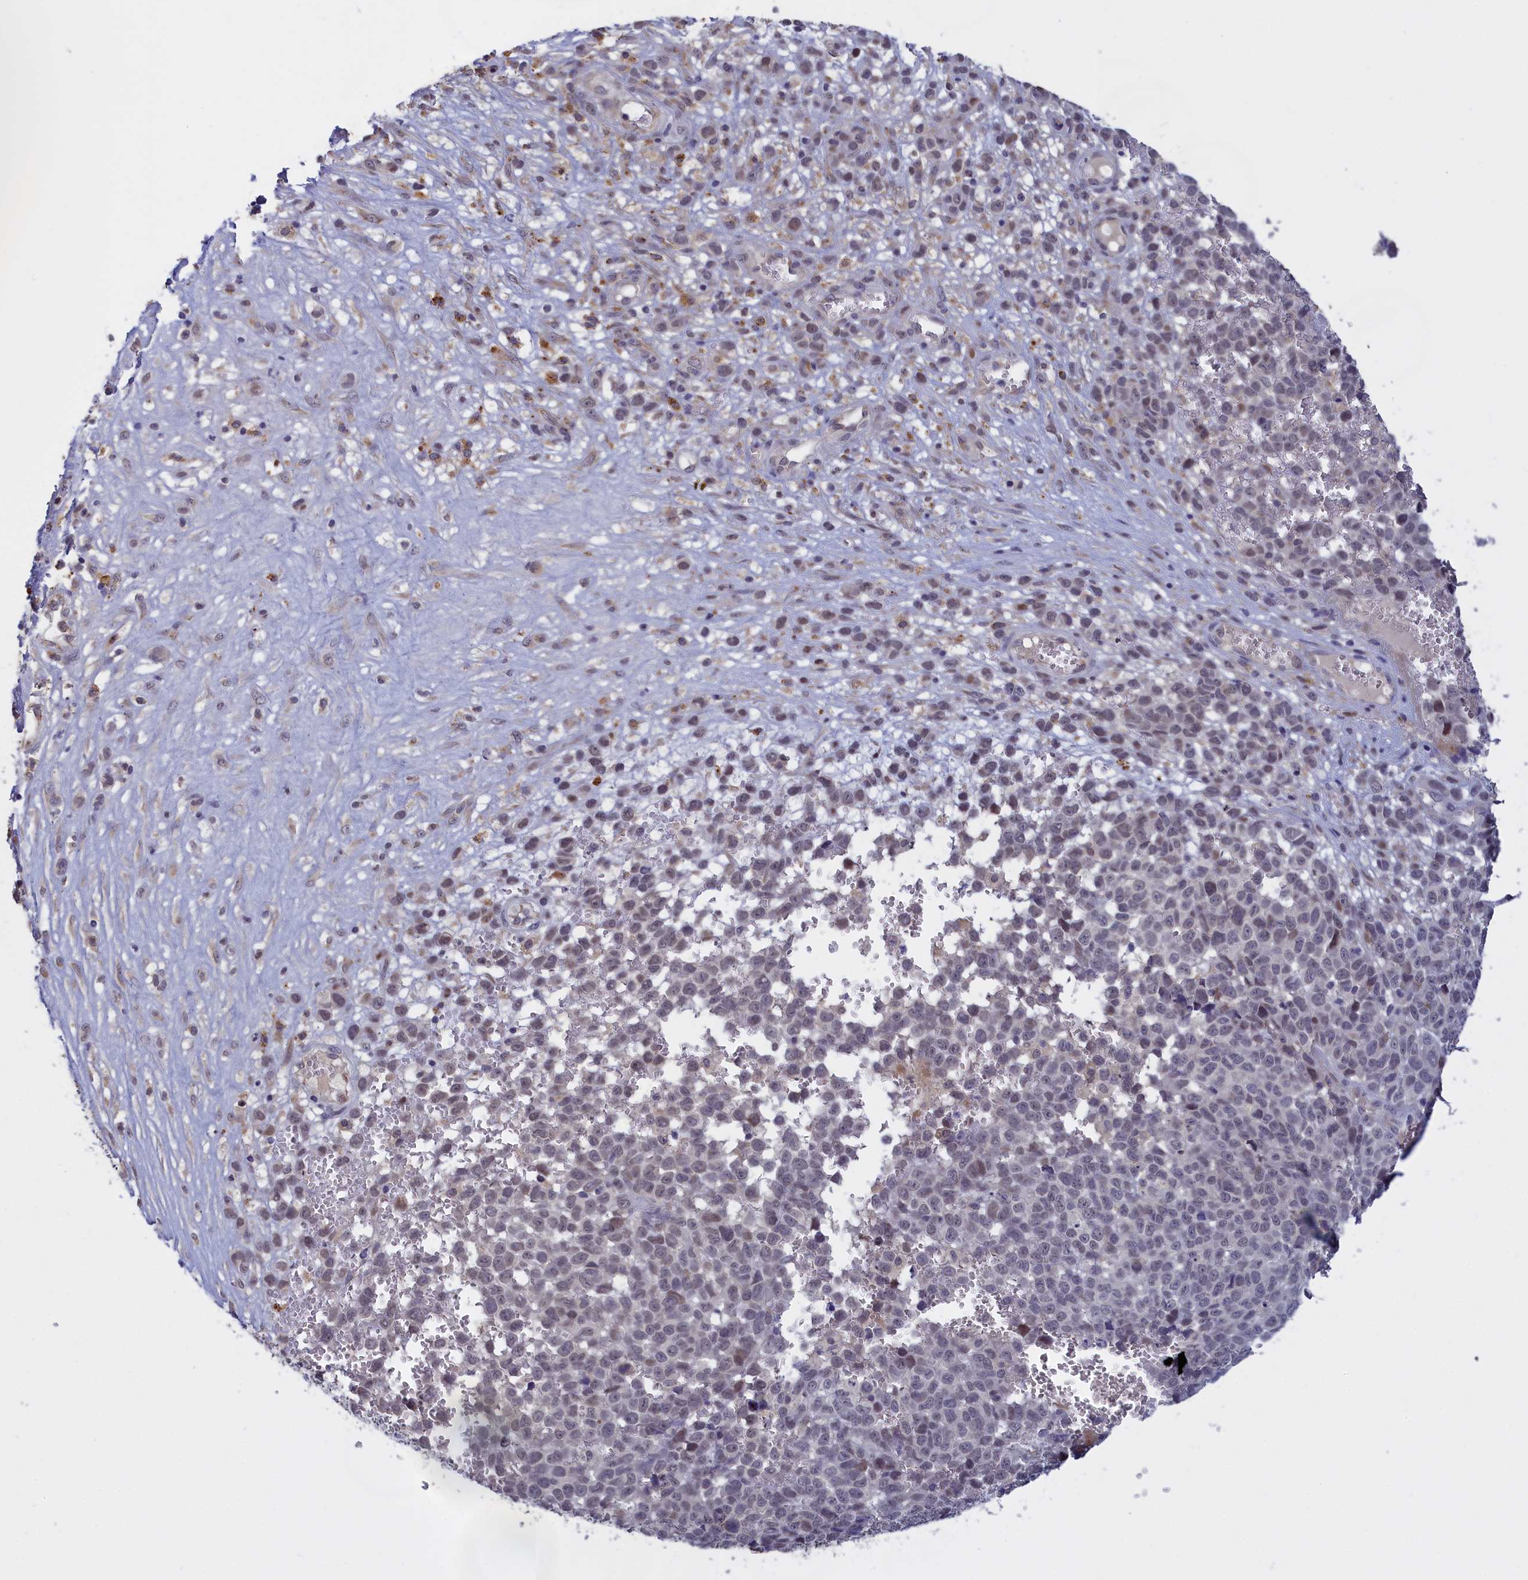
{"staining": {"intensity": "weak", "quantity": "<25%", "location": "nuclear"}, "tissue": "melanoma", "cell_type": "Tumor cells", "image_type": "cancer", "snomed": [{"axis": "morphology", "description": "Malignant melanoma, NOS"}, {"axis": "topography", "description": "Nose, NOS"}], "caption": "The IHC photomicrograph has no significant expression in tumor cells of melanoma tissue. (DAB immunohistochemistry (IHC) visualized using brightfield microscopy, high magnification).", "gene": "COL19A1", "patient": {"sex": "female", "age": 48}}